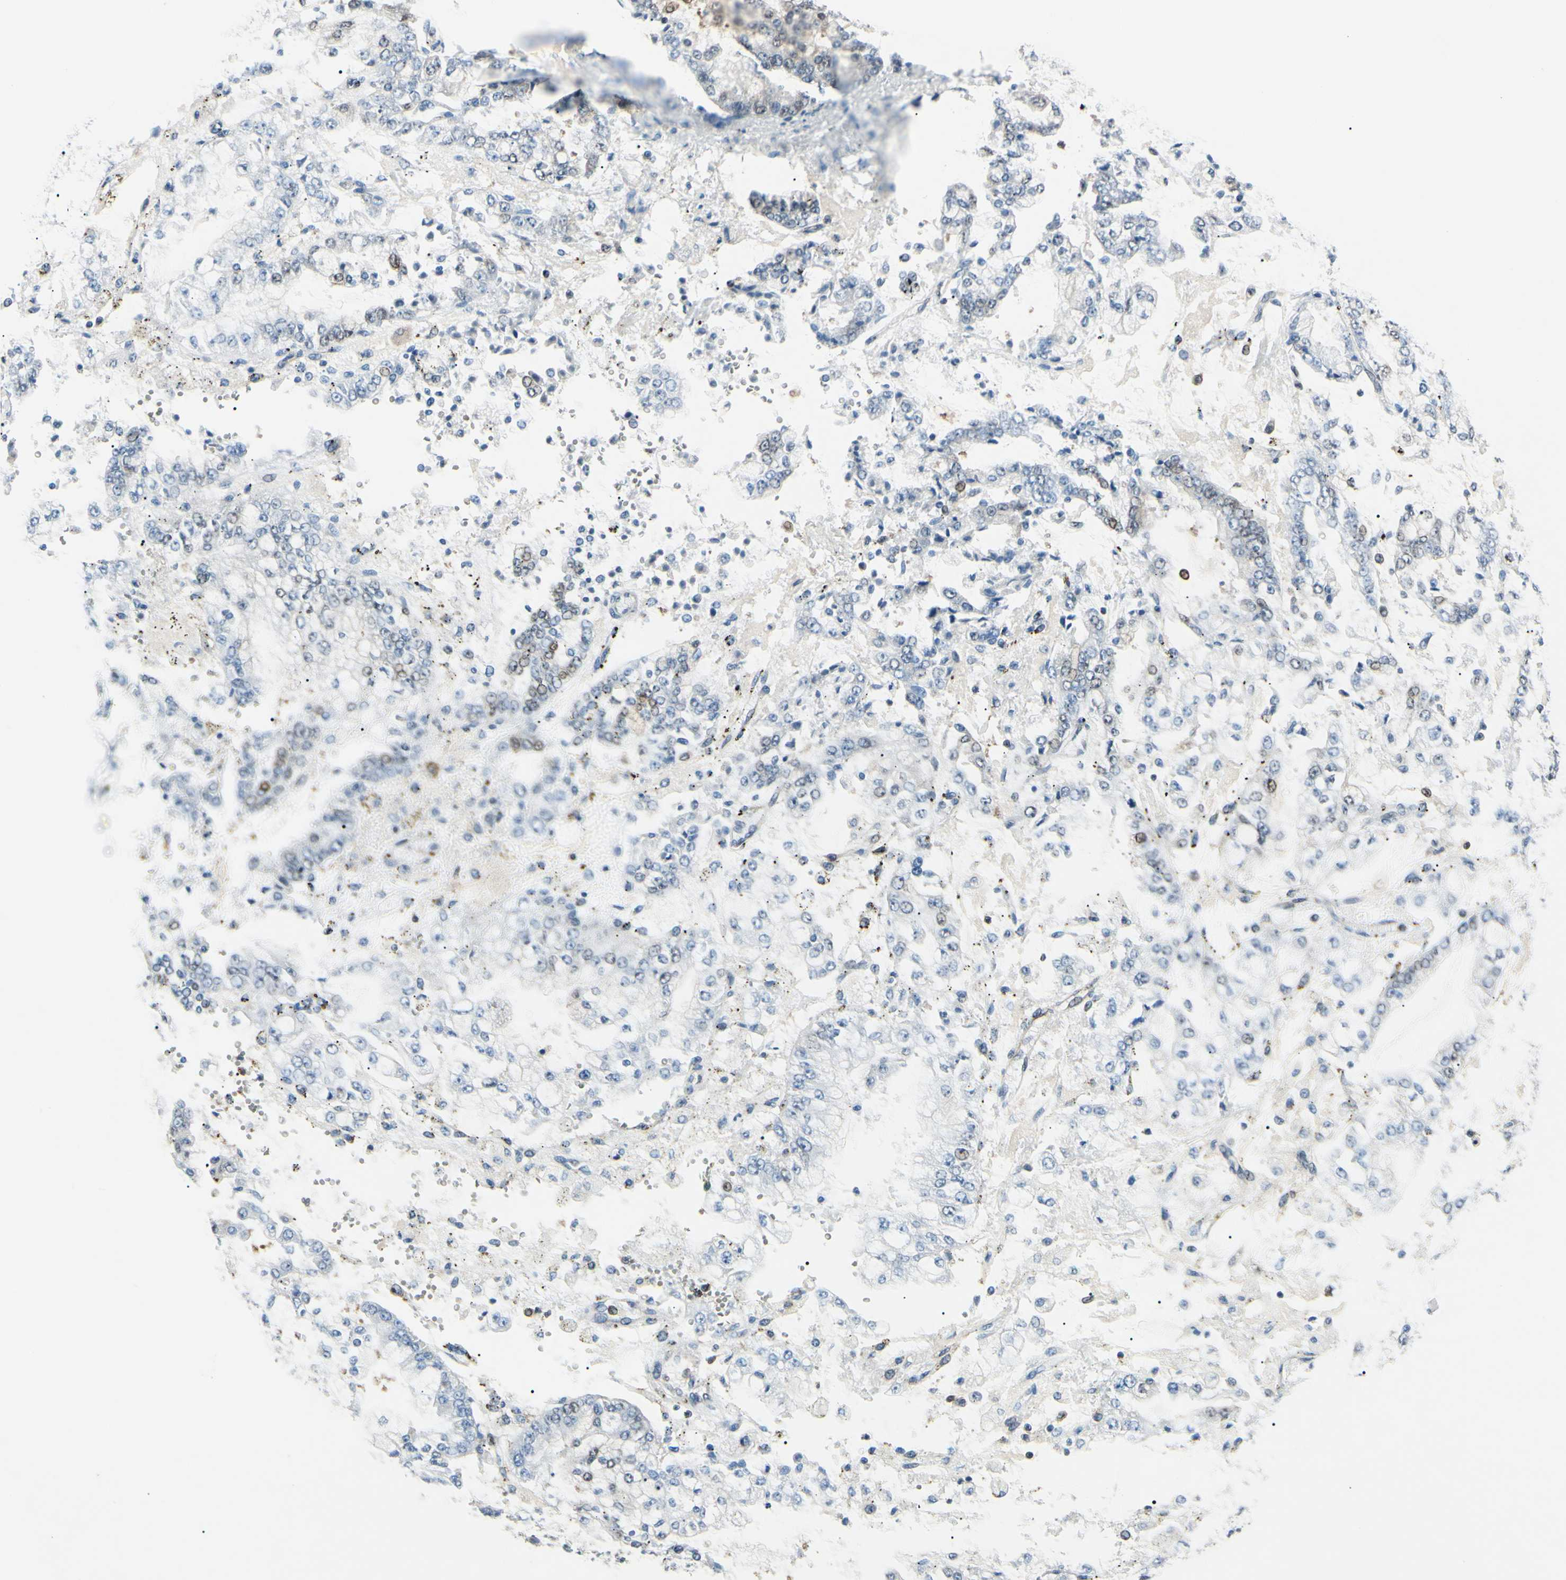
{"staining": {"intensity": "moderate", "quantity": "<25%", "location": "nuclear"}, "tissue": "stomach cancer", "cell_type": "Tumor cells", "image_type": "cancer", "snomed": [{"axis": "morphology", "description": "Adenocarcinoma, NOS"}, {"axis": "topography", "description": "Stomach"}], "caption": "This image demonstrates stomach cancer (adenocarcinoma) stained with immunohistochemistry to label a protein in brown. The nuclear of tumor cells show moderate positivity for the protein. Nuclei are counter-stained blue.", "gene": "PGK1", "patient": {"sex": "male", "age": 76}}